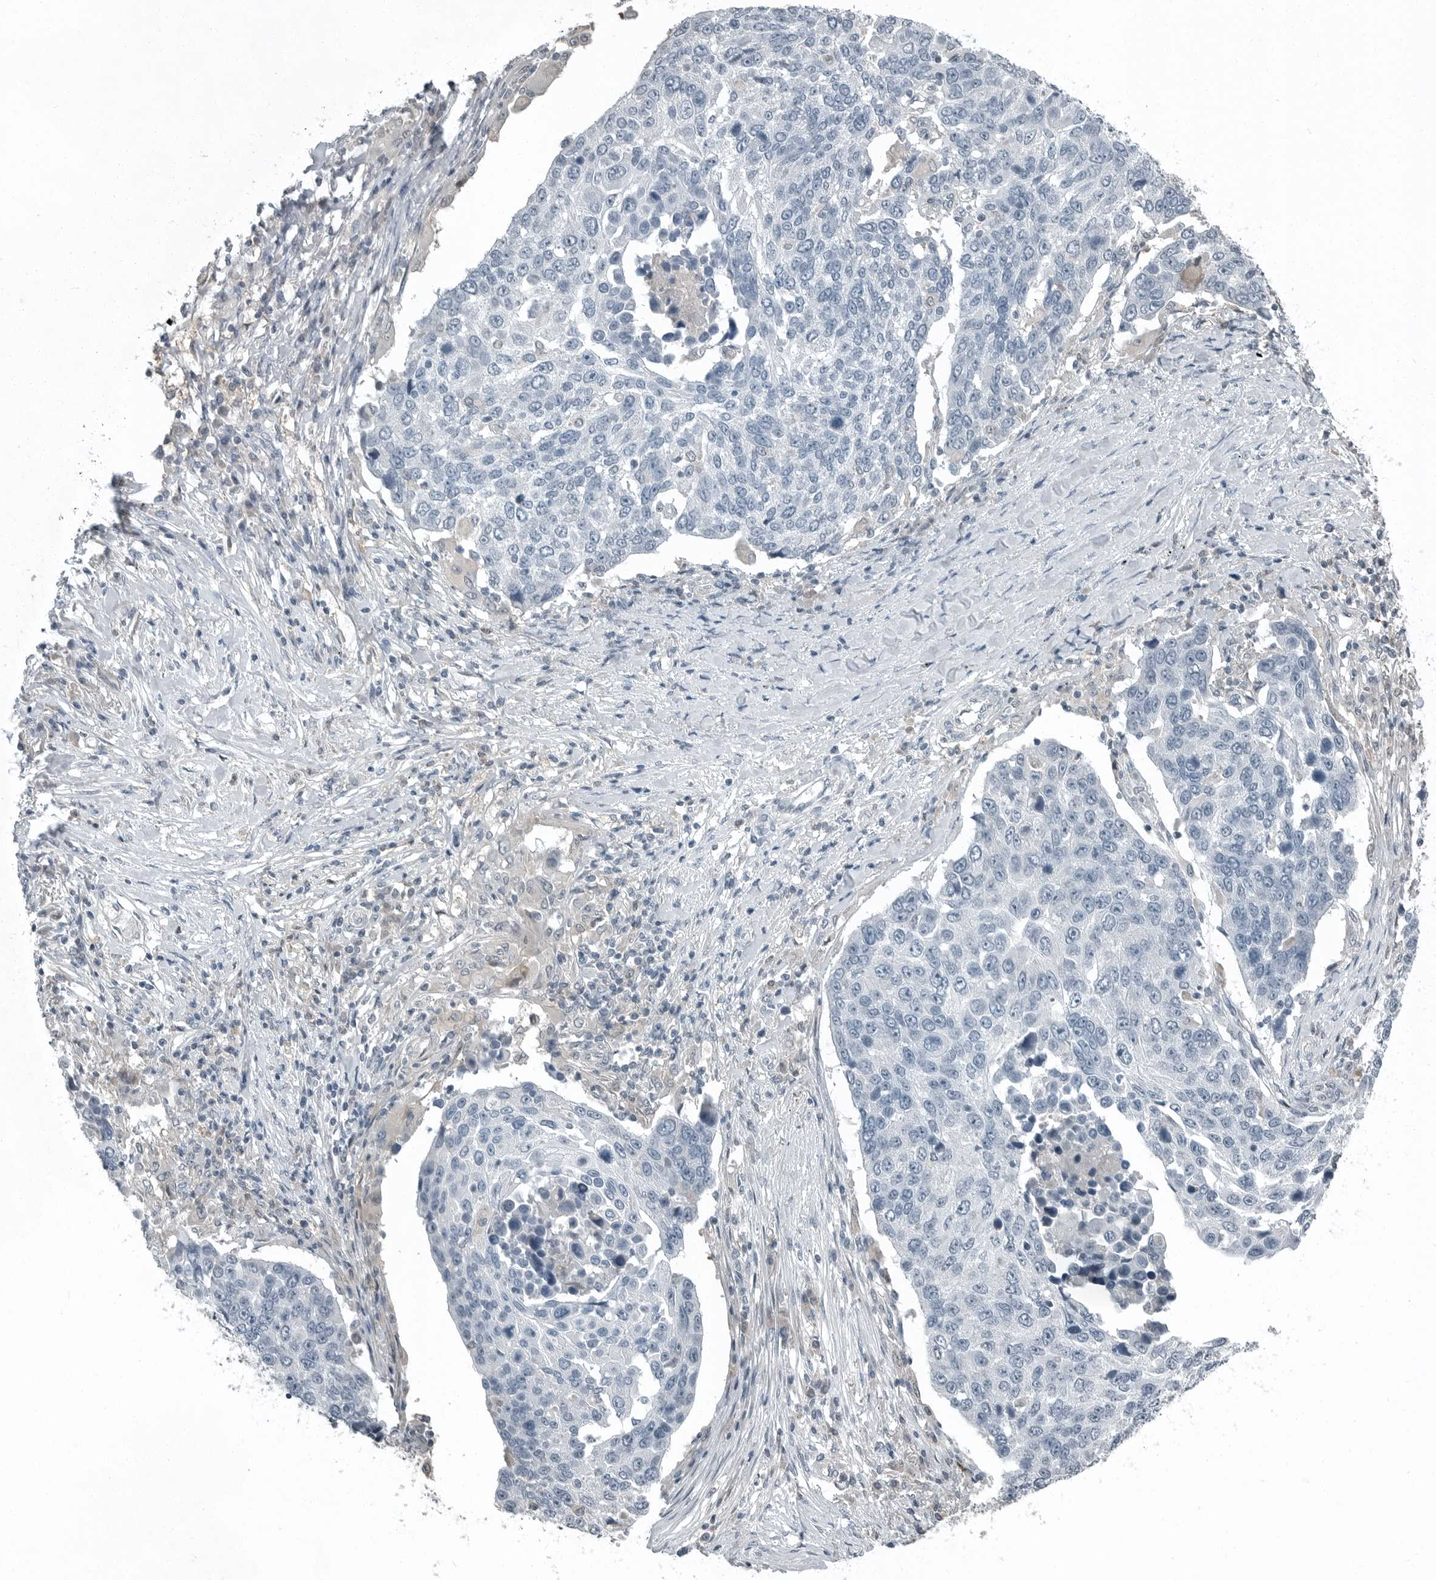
{"staining": {"intensity": "negative", "quantity": "none", "location": "none"}, "tissue": "lung cancer", "cell_type": "Tumor cells", "image_type": "cancer", "snomed": [{"axis": "morphology", "description": "Squamous cell carcinoma, NOS"}, {"axis": "topography", "description": "Lung"}], "caption": "IHC of lung cancer (squamous cell carcinoma) demonstrates no positivity in tumor cells.", "gene": "KYAT1", "patient": {"sex": "male", "age": 66}}